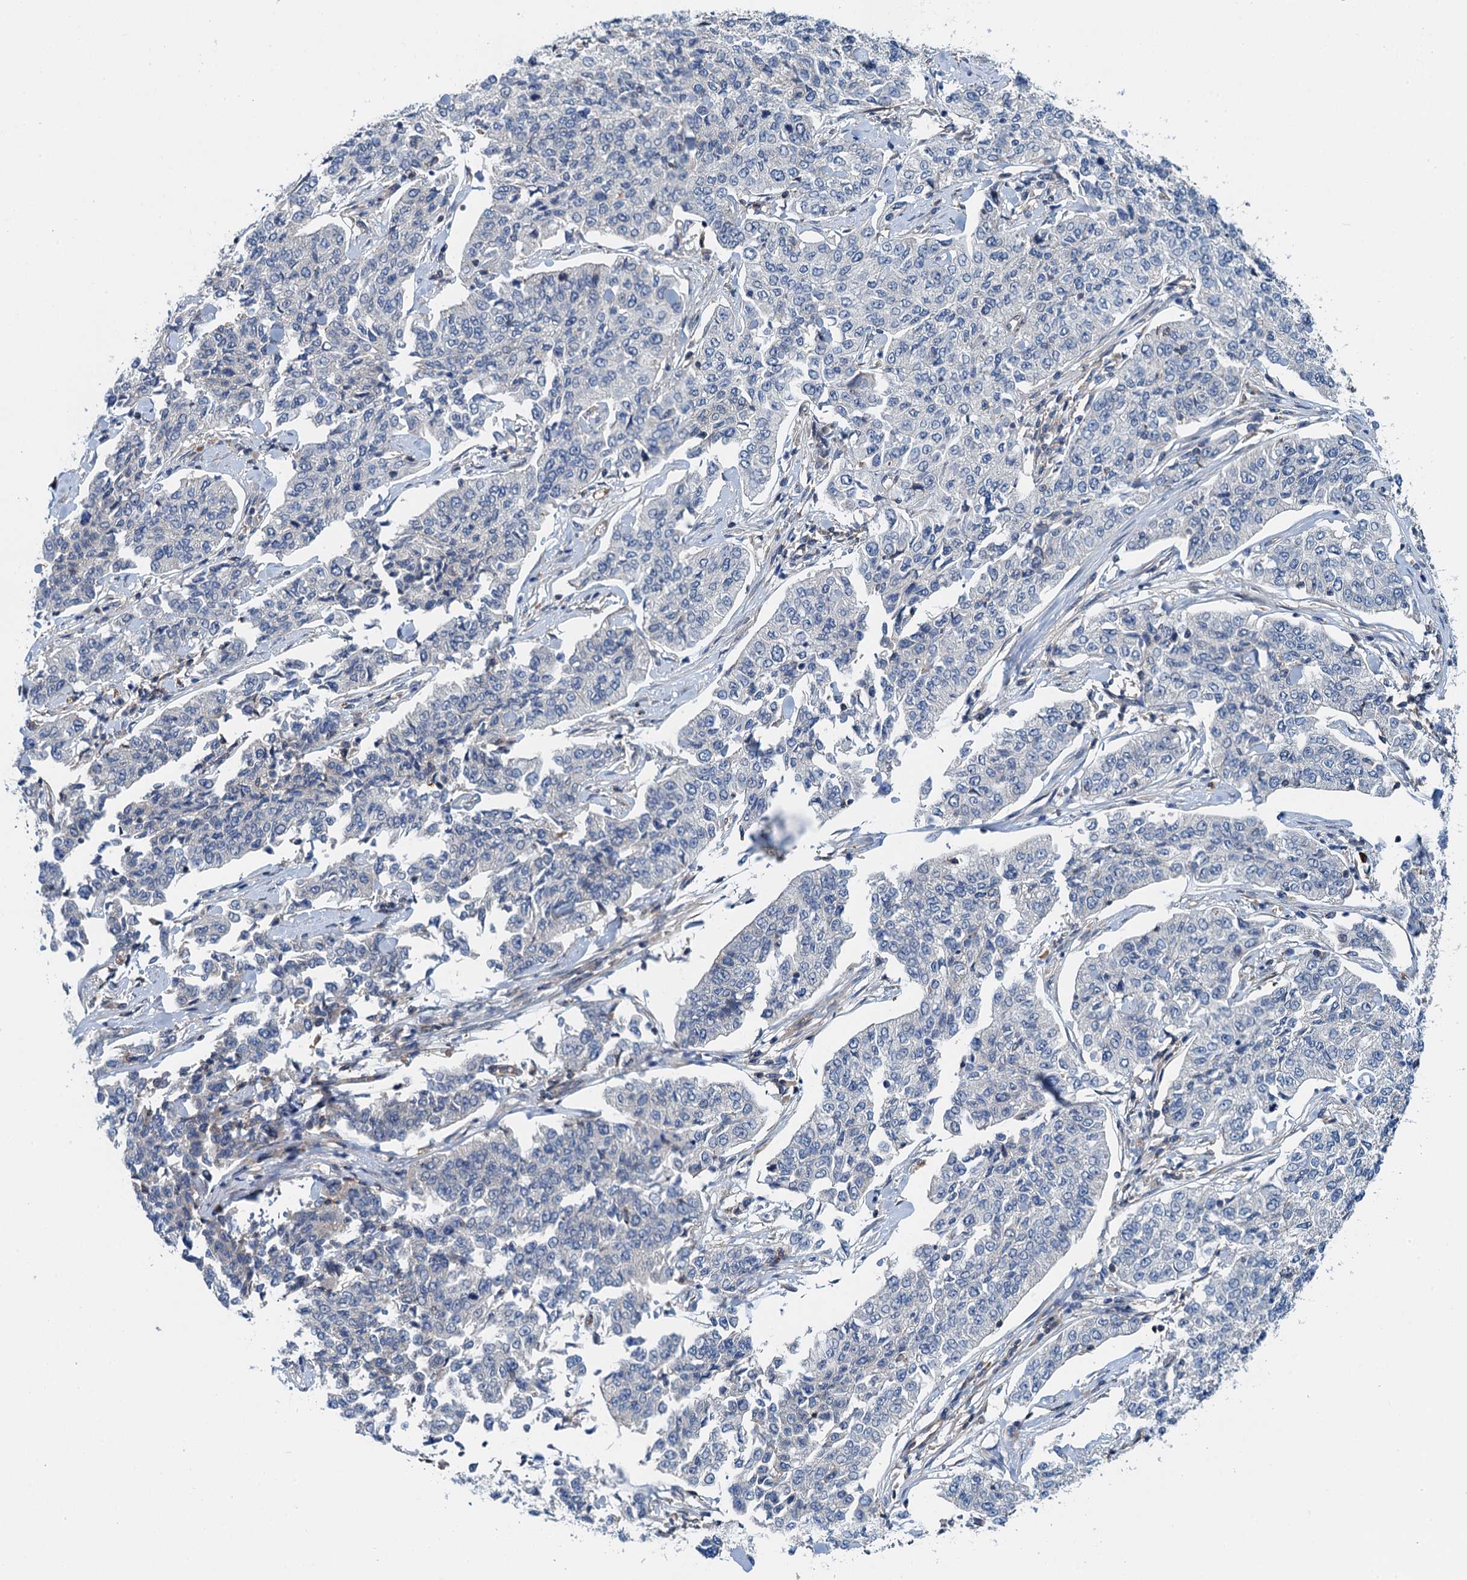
{"staining": {"intensity": "negative", "quantity": "none", "location": "none"}, "tissue": "cervical cancer", "cell_type": "Tumor cells", "image_type": "cancer", "snomed": [{"axis": "morphology", "description": "Squamous cell carcinoma, NOS"}, {"axis": "topography", "description": "Cervix"}], "caption": "Tumor cells show no significant positivity in squamous cell carcinoma (cervical). The staining is performed using DAB brown chromogen with nuclei counter-stained in using hematoxylin.", "gene": "ROGDI", "patient": {"sex": "female", "age": 35}}